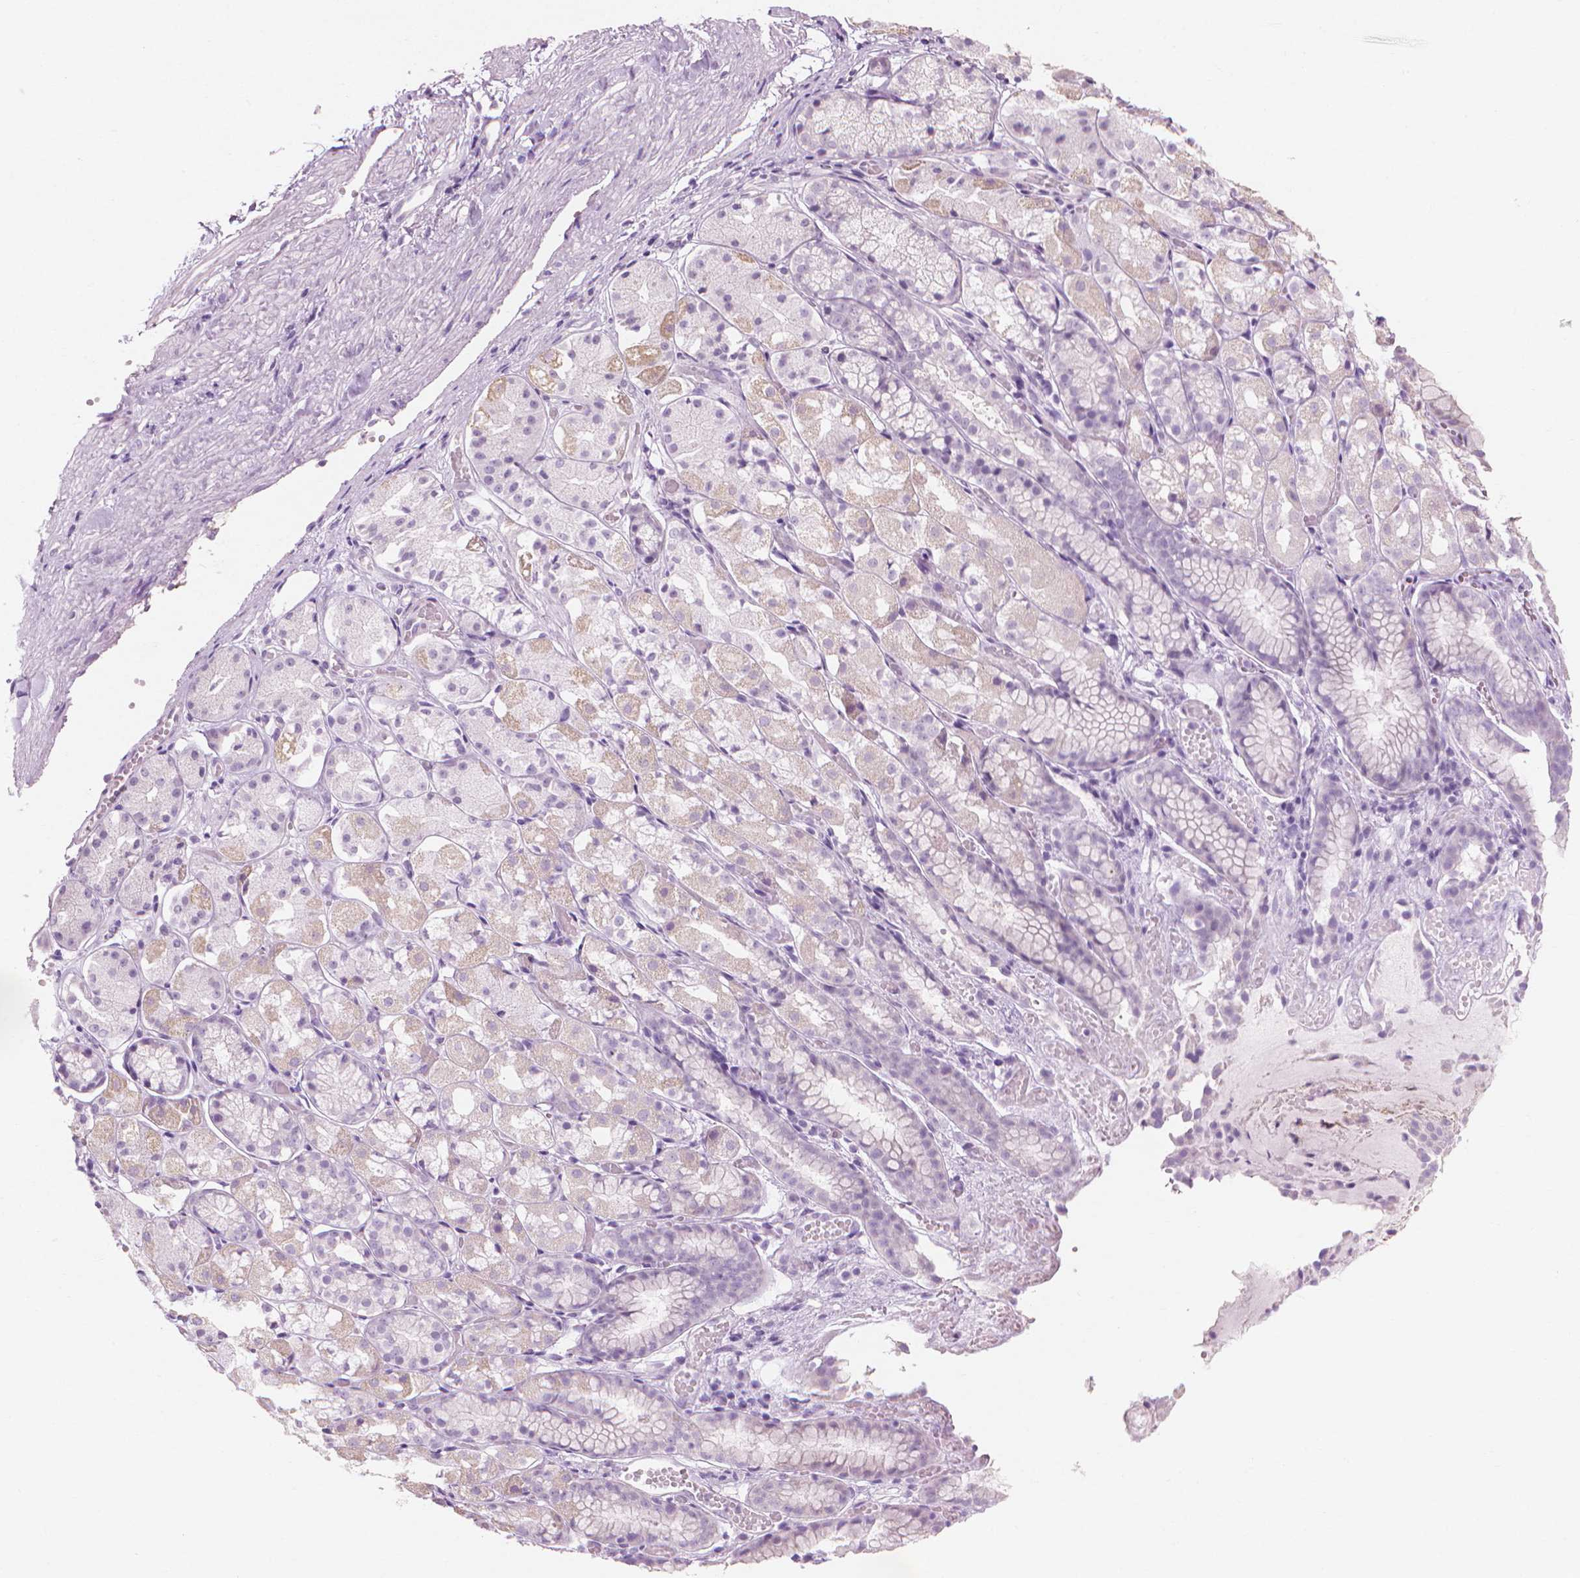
{"staining": {"intensity": "weak", "quantity": "<25%", "location": "cytoplasmic/membranous"}, "tissue": "stomach", "cell_type": "Glandular cells", "image_type": "normal", "snomed": [{"axis": "morphology", "description": "Normal tissue, NOS"}, {"axis": "topography", "description": "Stomach"}], "caption": "A high-resolution photomicrograph shows immunohistochemistry (IHC) staining of benign stomach, which displays no significant staining in glandular cells.", "gene": "CFAP126", "patient": {"sex": "male", "age": 70}}